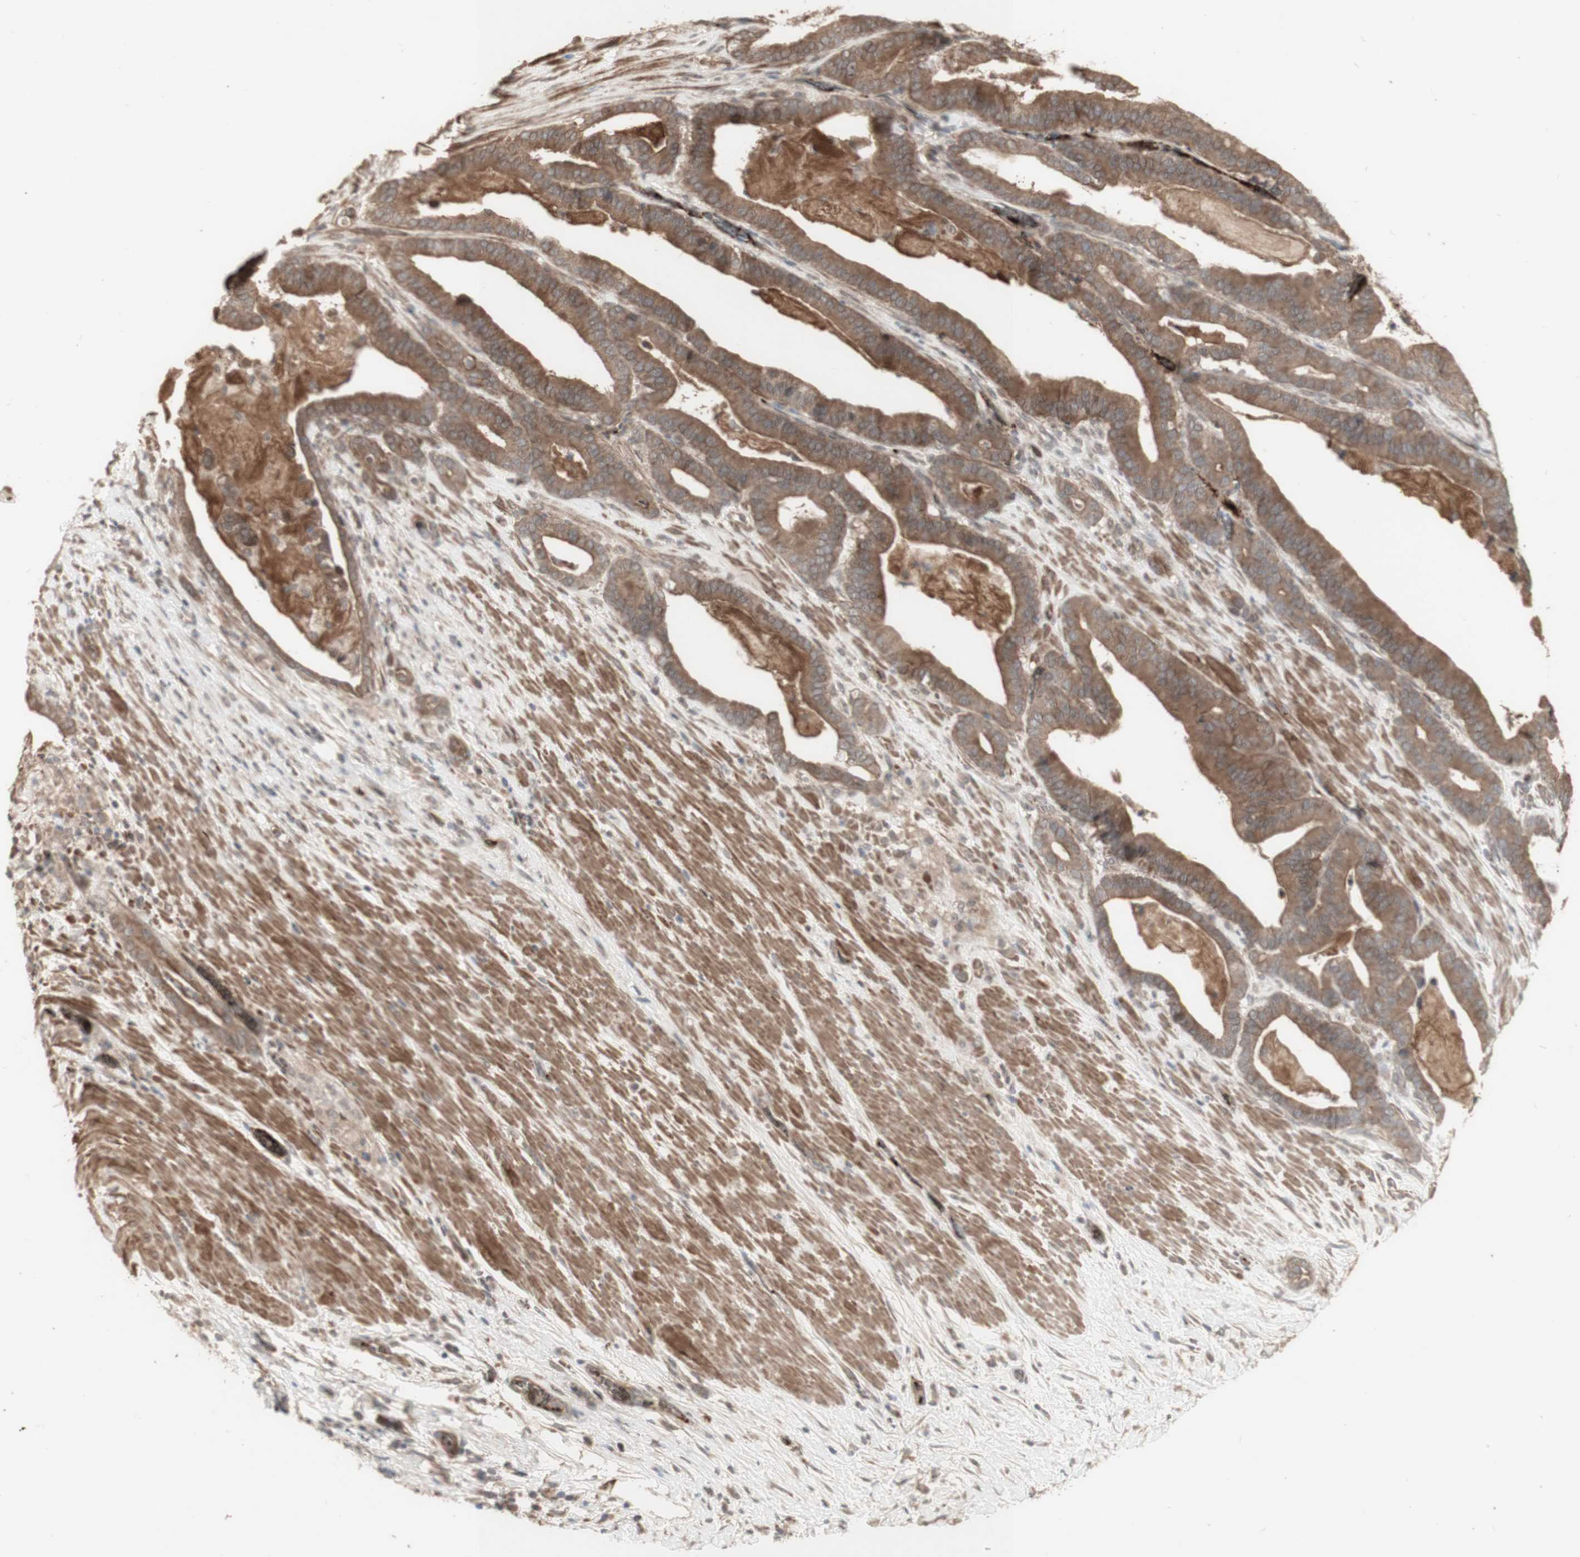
{"staining": {"intensity": "moderate", "quantity": ">75%", "location": "cytoplasmic/membranous"}, "tissue": "pancreatic cancer", "cell_type": "Tumor cells", "image_type": "cancer", "snomed": [{"axis": "morphology", "description": "Adenocarcinoma, NOS"}, {"axis": "topography", "description": "Pancreas"}], "caption": "Tumor cells show medium levels of moderate cytoplasmic/membranous expression in about >75% of cells in human pancreatic cancer.", "gene": "ALOX12", "patient": {"sex": "male", "age": 63}}